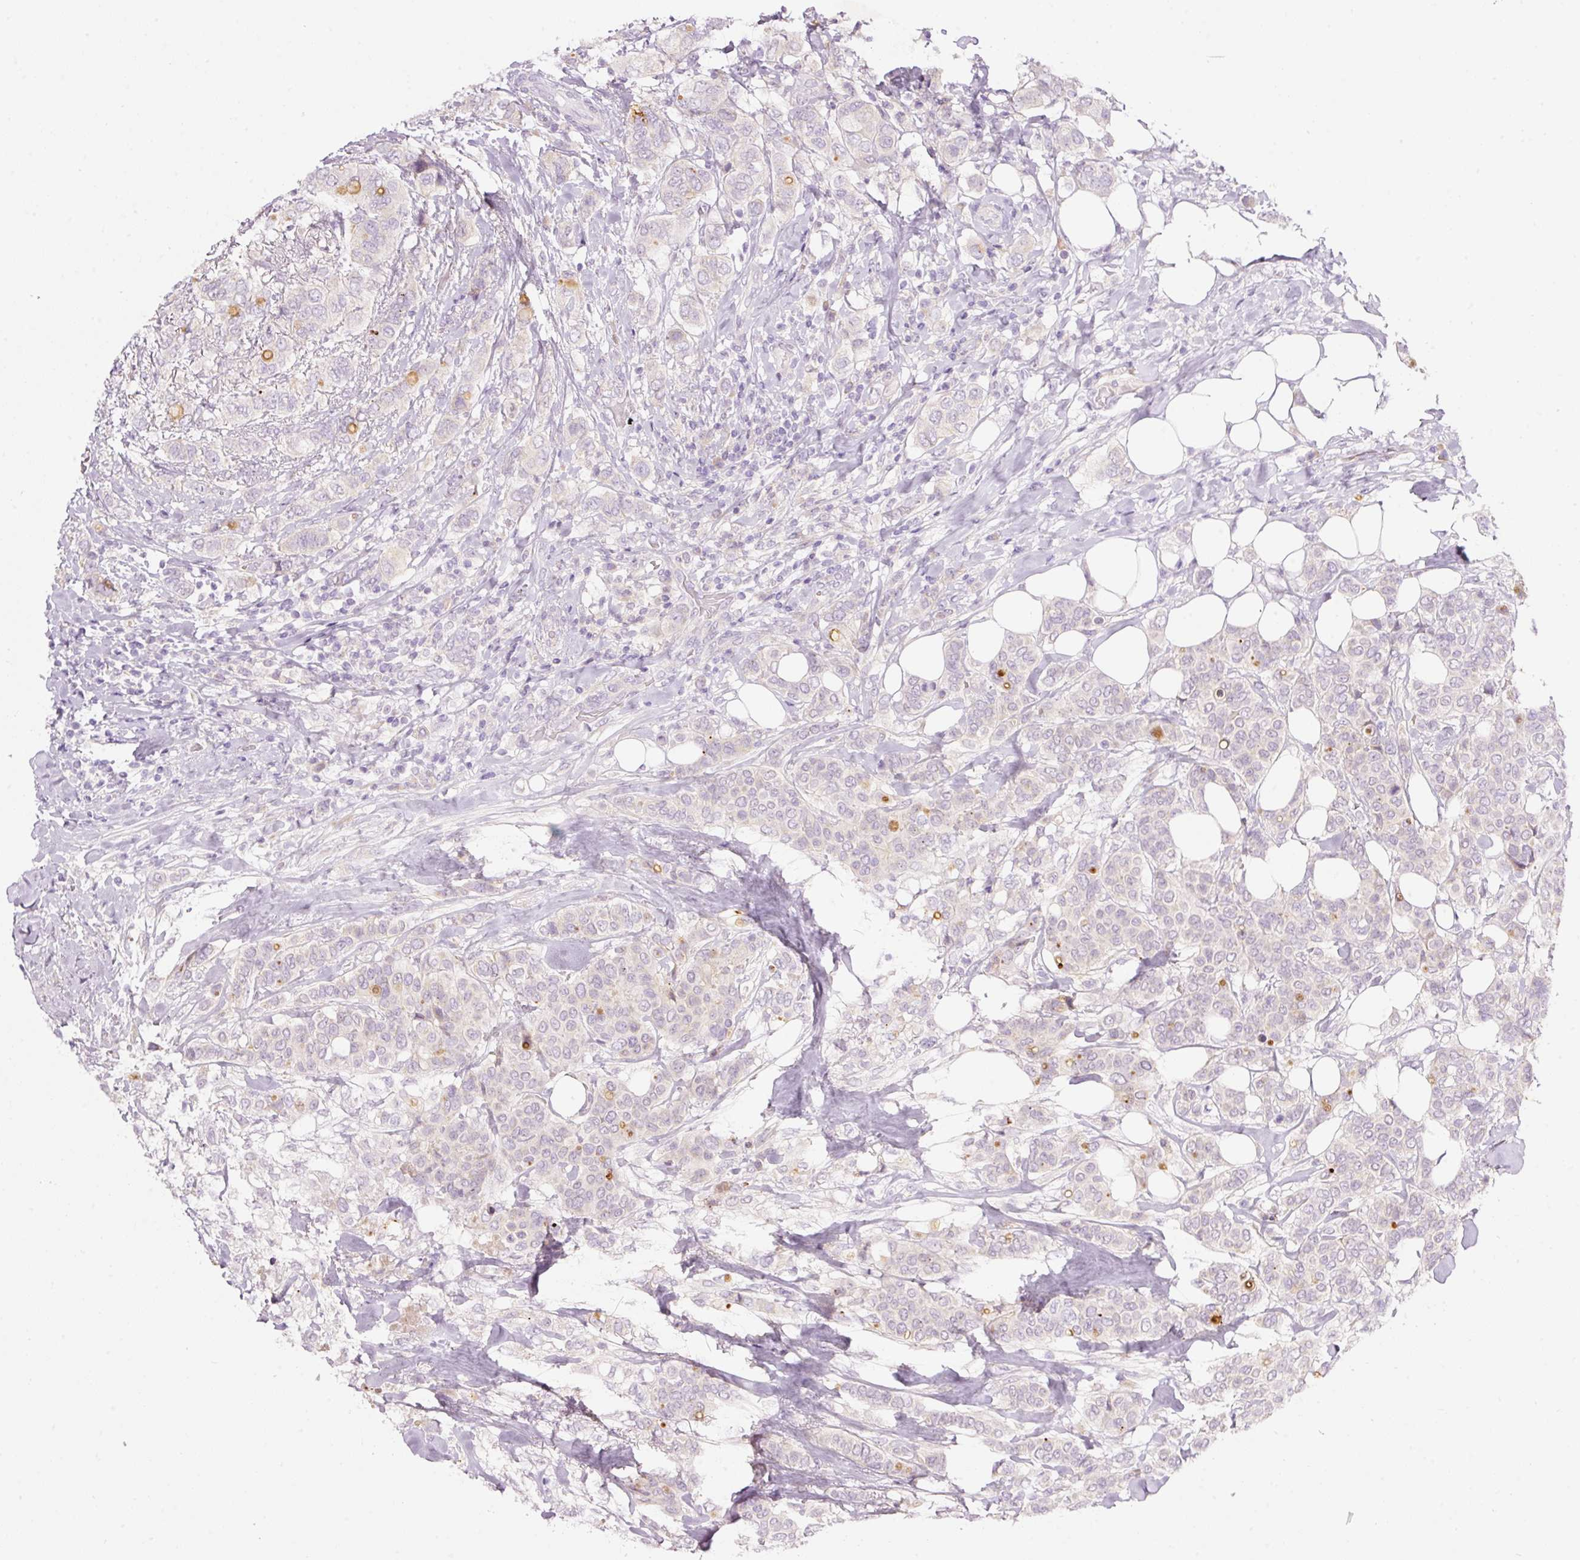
{"staining": {"intensity": "negative", "quantity": "none", "location": "none"}, "tissue": "breast cancer", "cell_type": "Tumor cells", "image_type": "cancer", "snomed": [{"axis": "morphology", "description": "Lobular carcinoma"}, {"axis": "topography", "description": "Breast"}], "caption": "The histopathology image reveals no staining of tumor cells in breast cancer.", "gene": "RSPO2", "patient": {"sex": "female", "age": 51}}